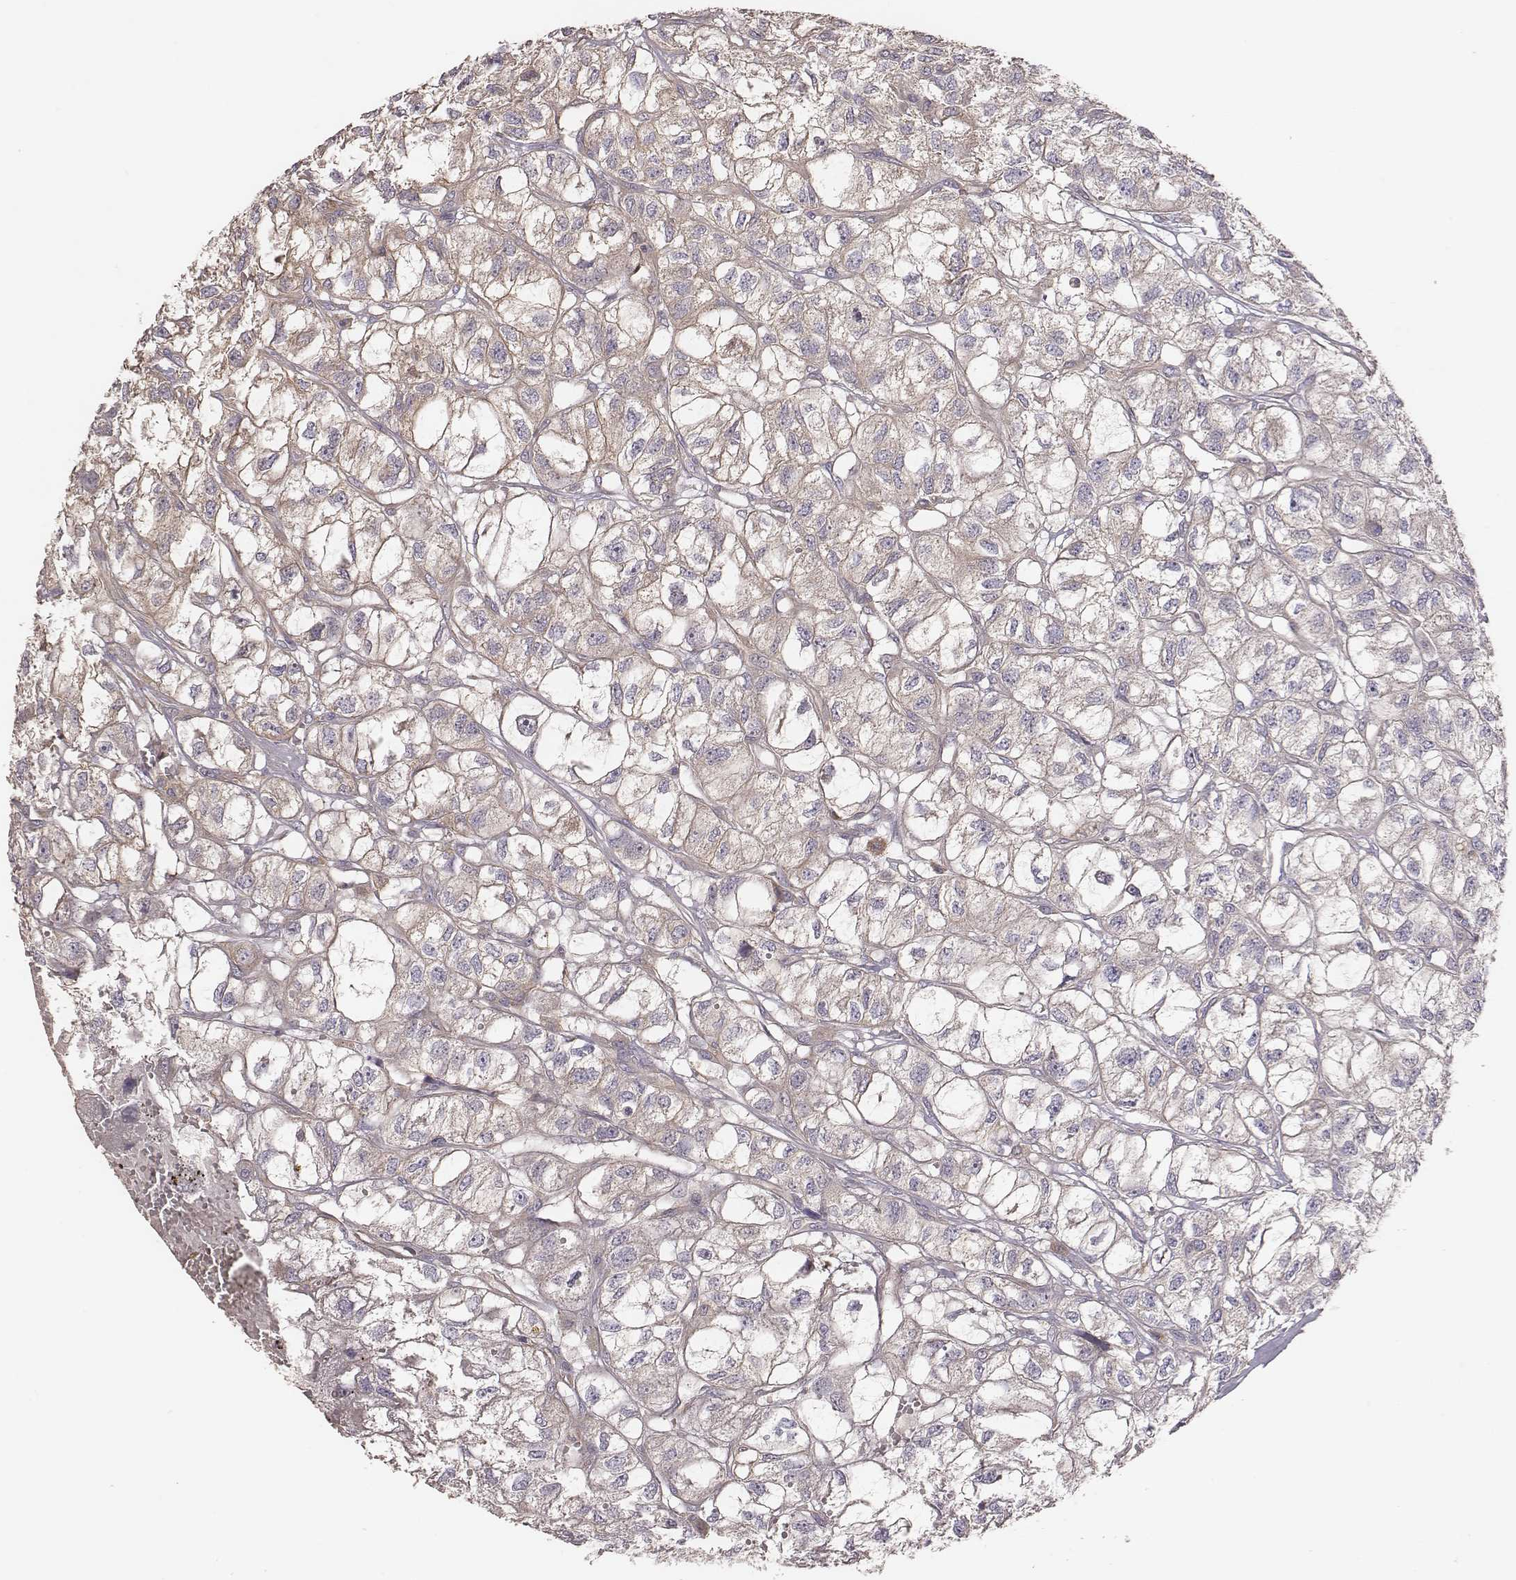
{"staining": {"intensity": "negative", "quantity": "none", "location": "none"}, "tissue": "renal cancer", "cell_type": "Tumor cells", "image_type": "cancer", "snomed": [{"axis": "morphology", "description": "Adenocarcinoma, NOS"}, {"axis": "topography", "description": "Kidney"}], "caption": "Immunohistochemical staining of renal cancer (adenocarcinoma) reveals no significant expression in tumor cells.", "gene": "CAD", "patient": {"sex": "male", "age": 56}}